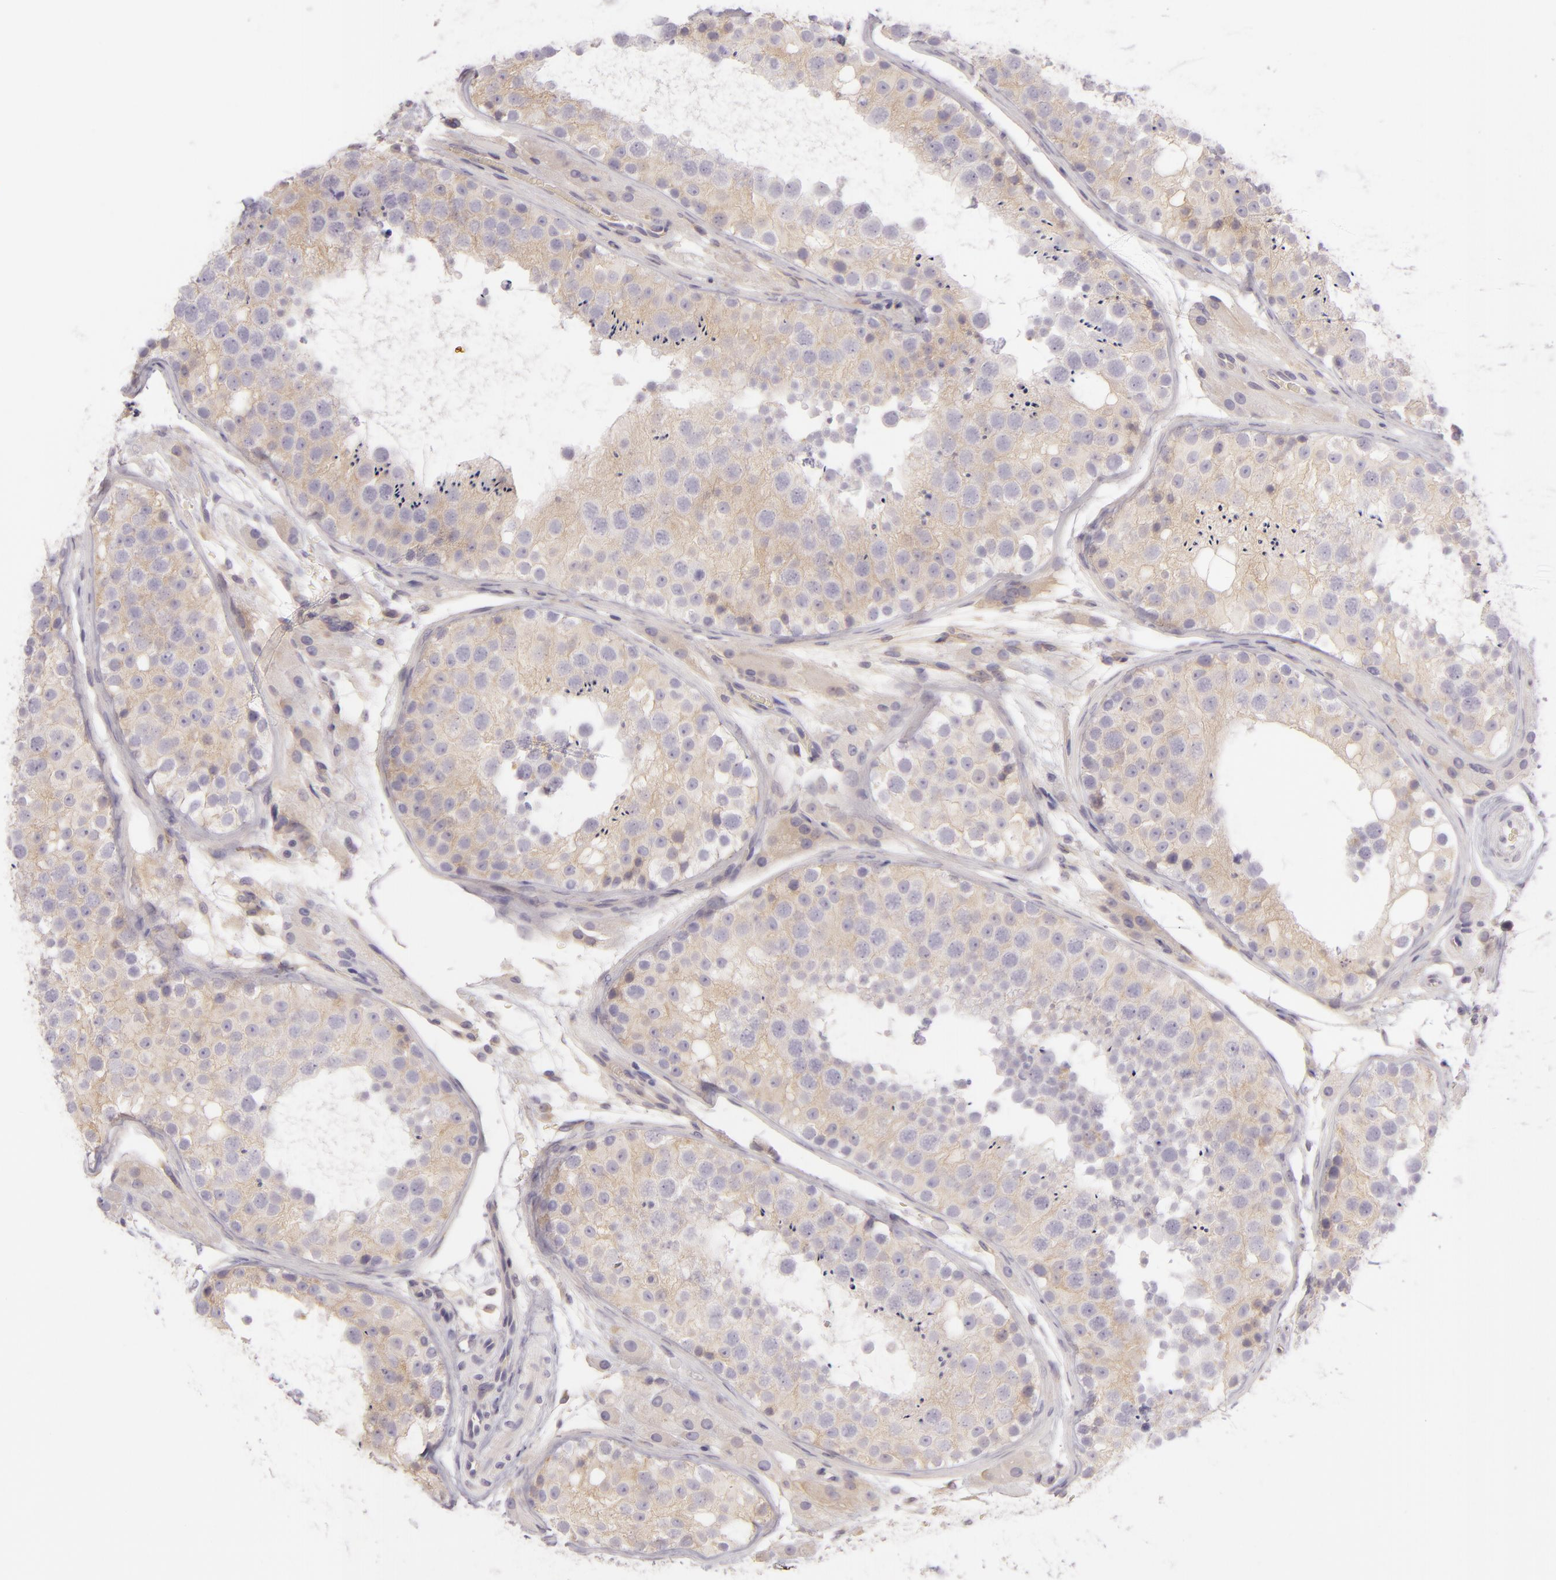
{"staining": {"intensity": "weak", "quantity": "25%-75%", "location": "cytoplasmic/membranous"}, "tissue": "testis", "cell_type": "Cells in seminiferous ducts", "image_type": "normal", "snomed": [{"axis": "morphology", "description": "Normal tissue, NOS"}, {"axis": "topography", "description": "Testis"}], "caption": "About 25%-75% of cells in seminiferous ducts in unremarkable testis show weak cytoplasmic/membranous protein expression as visualized by brown immunohistochemical staining.", "gene": "ZC3H7B", "patient": {"sex": "male", "age": 26}}